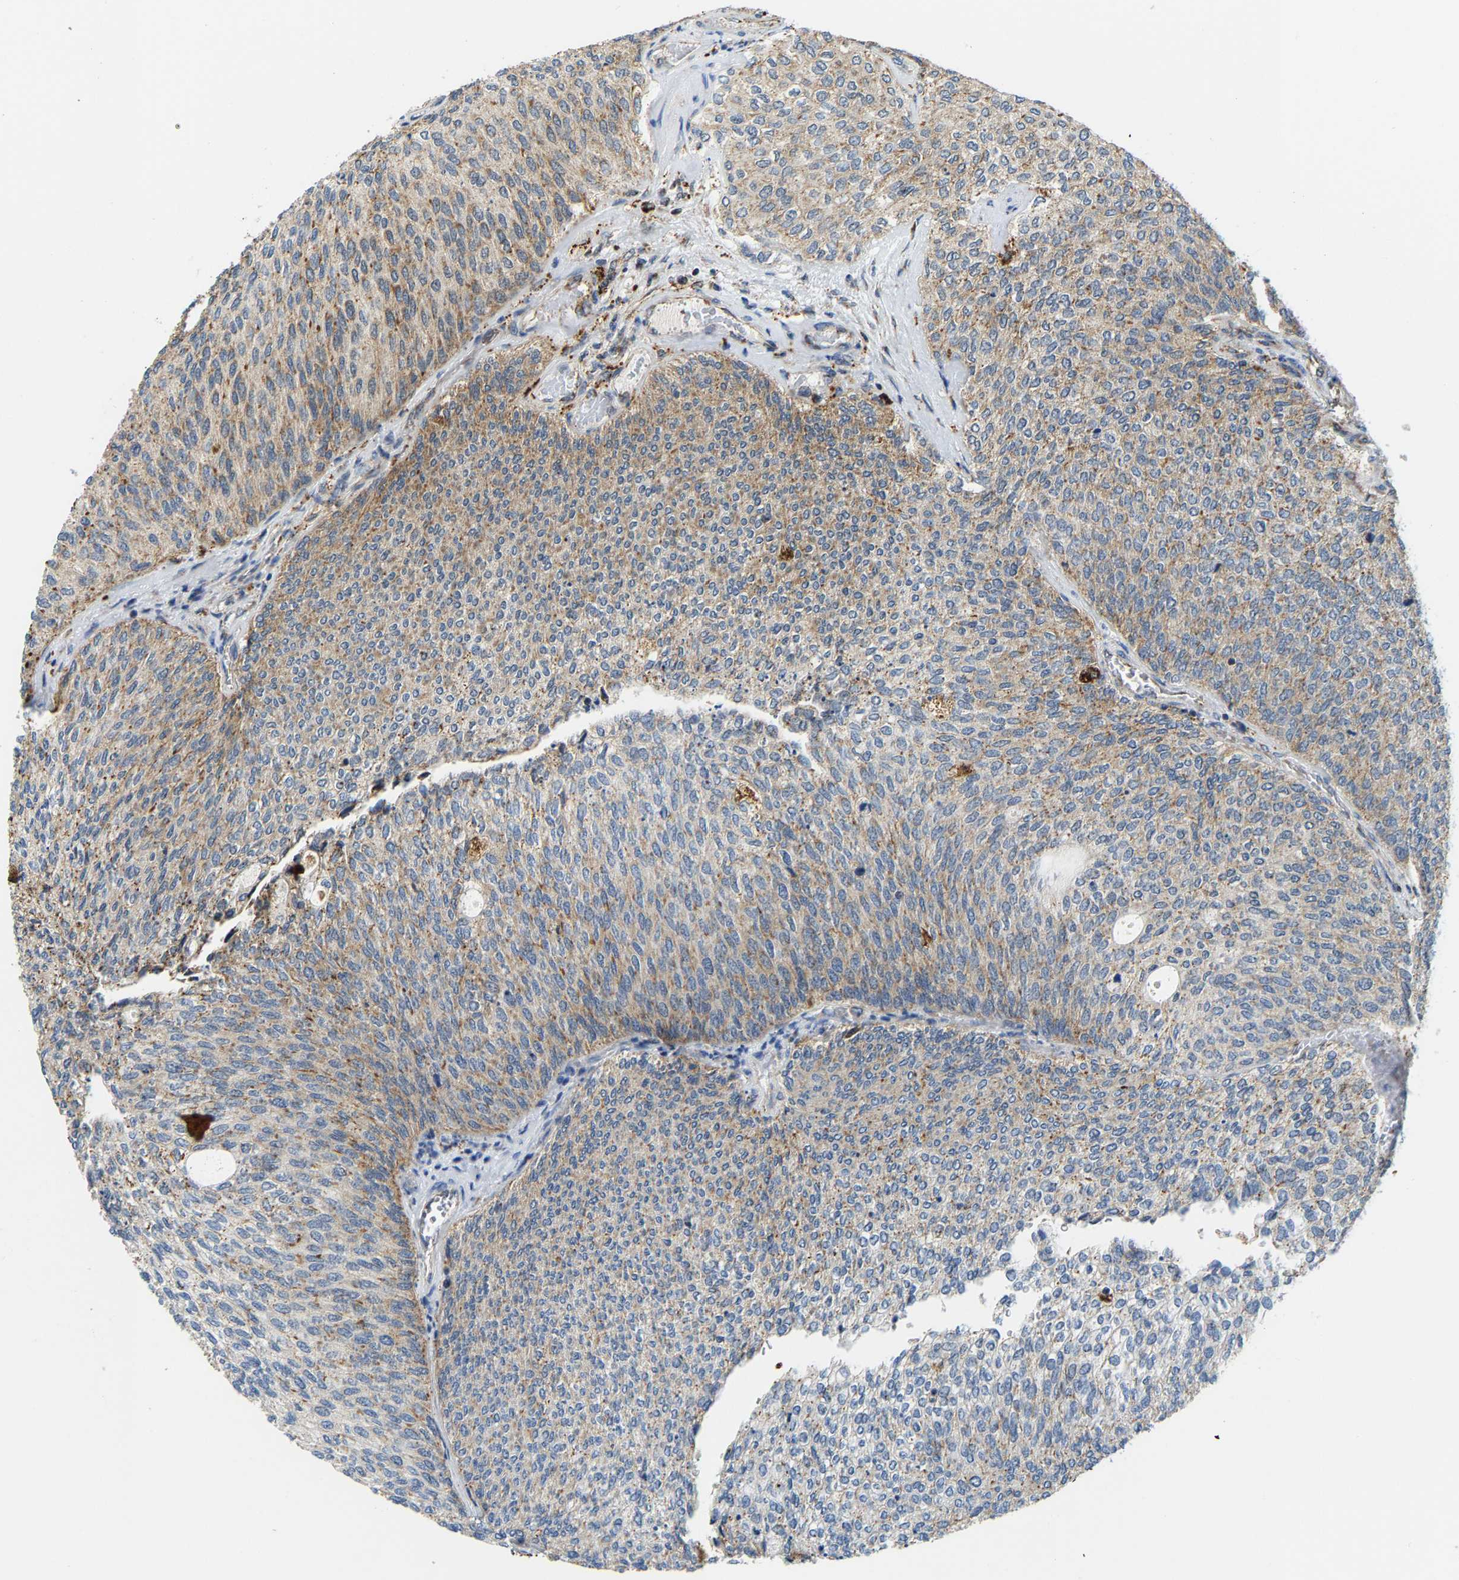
{"staining": {"intensity": "moderate", "quantity": "25%-75%", "location": "cytoplasmic/membranous"}, "tissue": "urothelial cancer", "cell_type": "Tumor cells", "image_type": "cancer", "snomed": [{"axis": "morphology", "description": "Urothelial carcinoma, Low grade"}, {"axis": "topography", "description": "Urinary bladder"}], "caption": "Moderate cytoplasmic/membranous protein expression is appreciated in about 25%-75% of tumor cells in urothelial cancer. The staining is performed using DAB brown chromogen to label protein expression. The nuclei are counter-stained blue using hematoxylin.", "gene": "GIMAP7", "patient": {"sex": "female", "age": 79}}